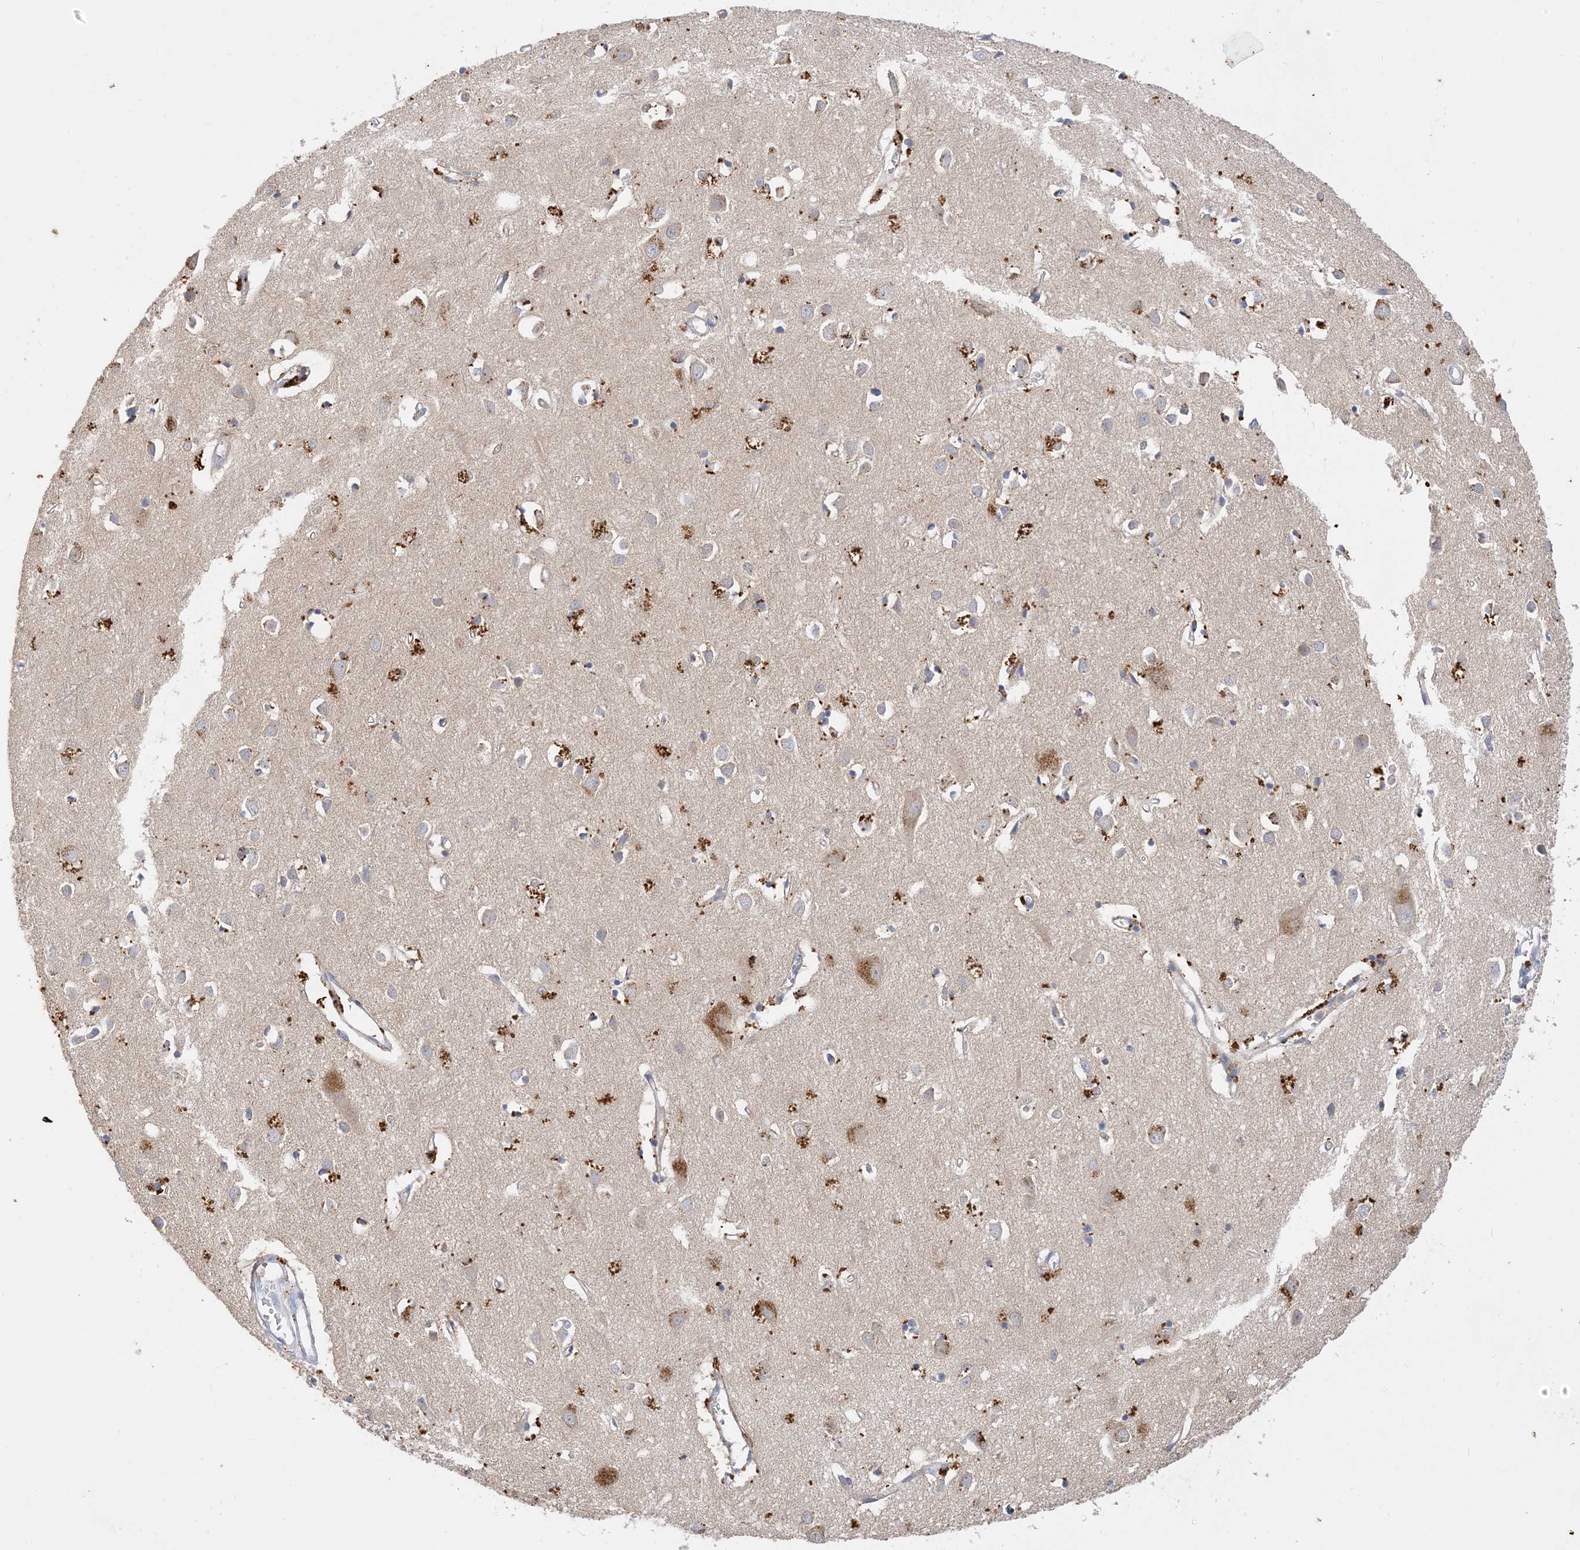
{"staining": {"intensity": "strong", "quantity": "<25%", "location": "cytoplasmic/membranous"}, "tissue": "cerebral cortex", "cell_type": "Endothelial cells", "image_type": "normal", "snomed": [{"axis": "morphology", "description": "Normal tissue, NOS"}, {"axis": "topography", "description": "Cerebral cortex"}], "caption": "This is a micrograph of immunohistochemistry (IHC) staining of benign cerebral cortex, which shows strong expression in the cytoplasmic/membranous of endothelial cells.", "gene": "ARV1", "patient": {"sex": "female", "age": 64}}